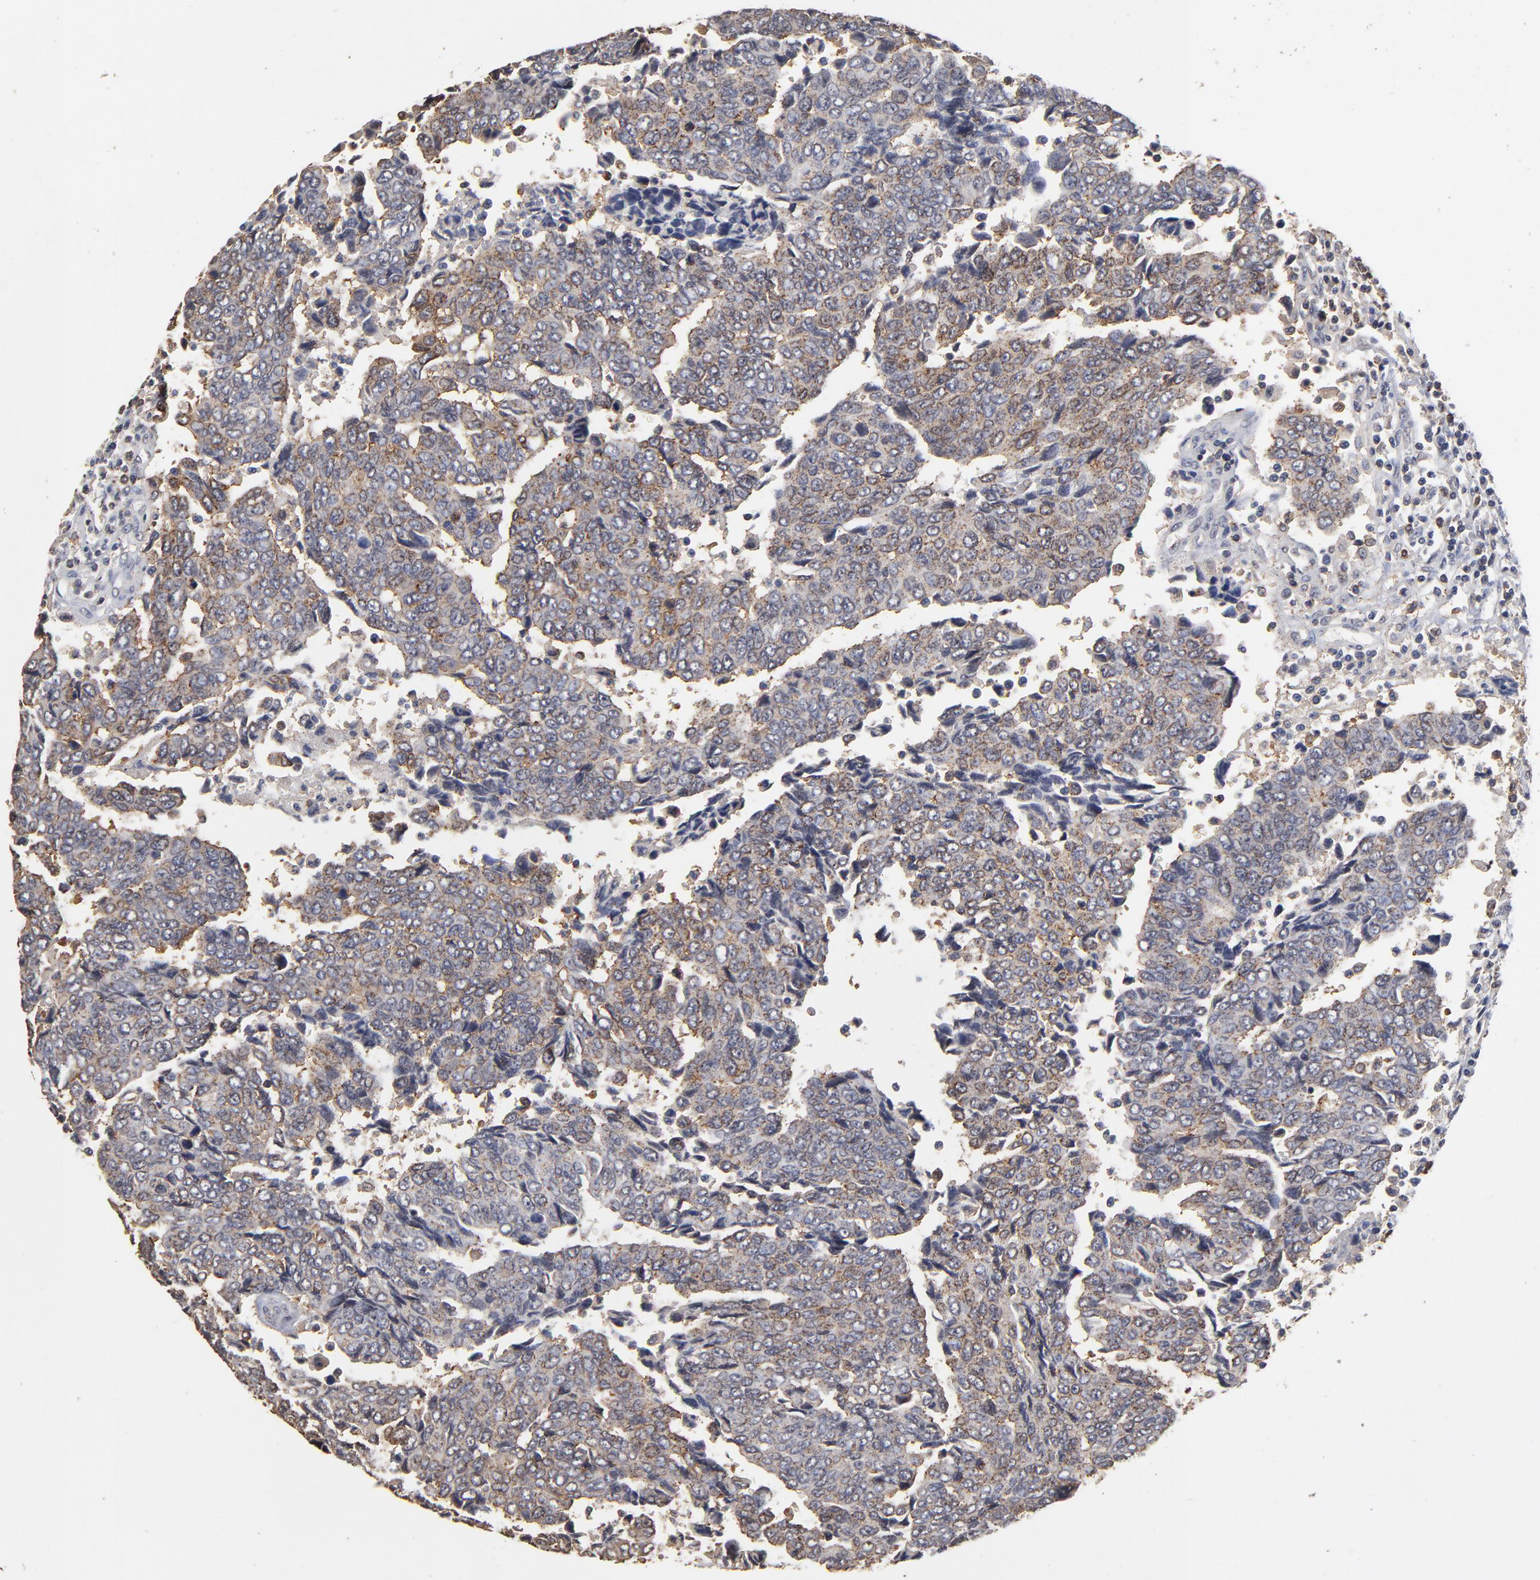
{"staining": {"intensity": "moderate", "quantity": "25%-75%", "location": "cytoplasmic/membranous"}, "tissue": "urothelial cancer", "cell_type": "Tumor cells", "image_type": "cancer", "snomed": [{"axis": "morphology", "description": "Urothelial carcinoma, High grade"}, {"axis": "topography", "description": "Urinary bladder"}], "caption": "Immunohistochemical staining of high-grade urothelial carcinoma reveals medium levels of moderate cytoplasmic/membranous positivity in approximately 25%-75% of tumor cells.", "gene": "ASB8", "patient": {"sex": "male", "age": 86}}